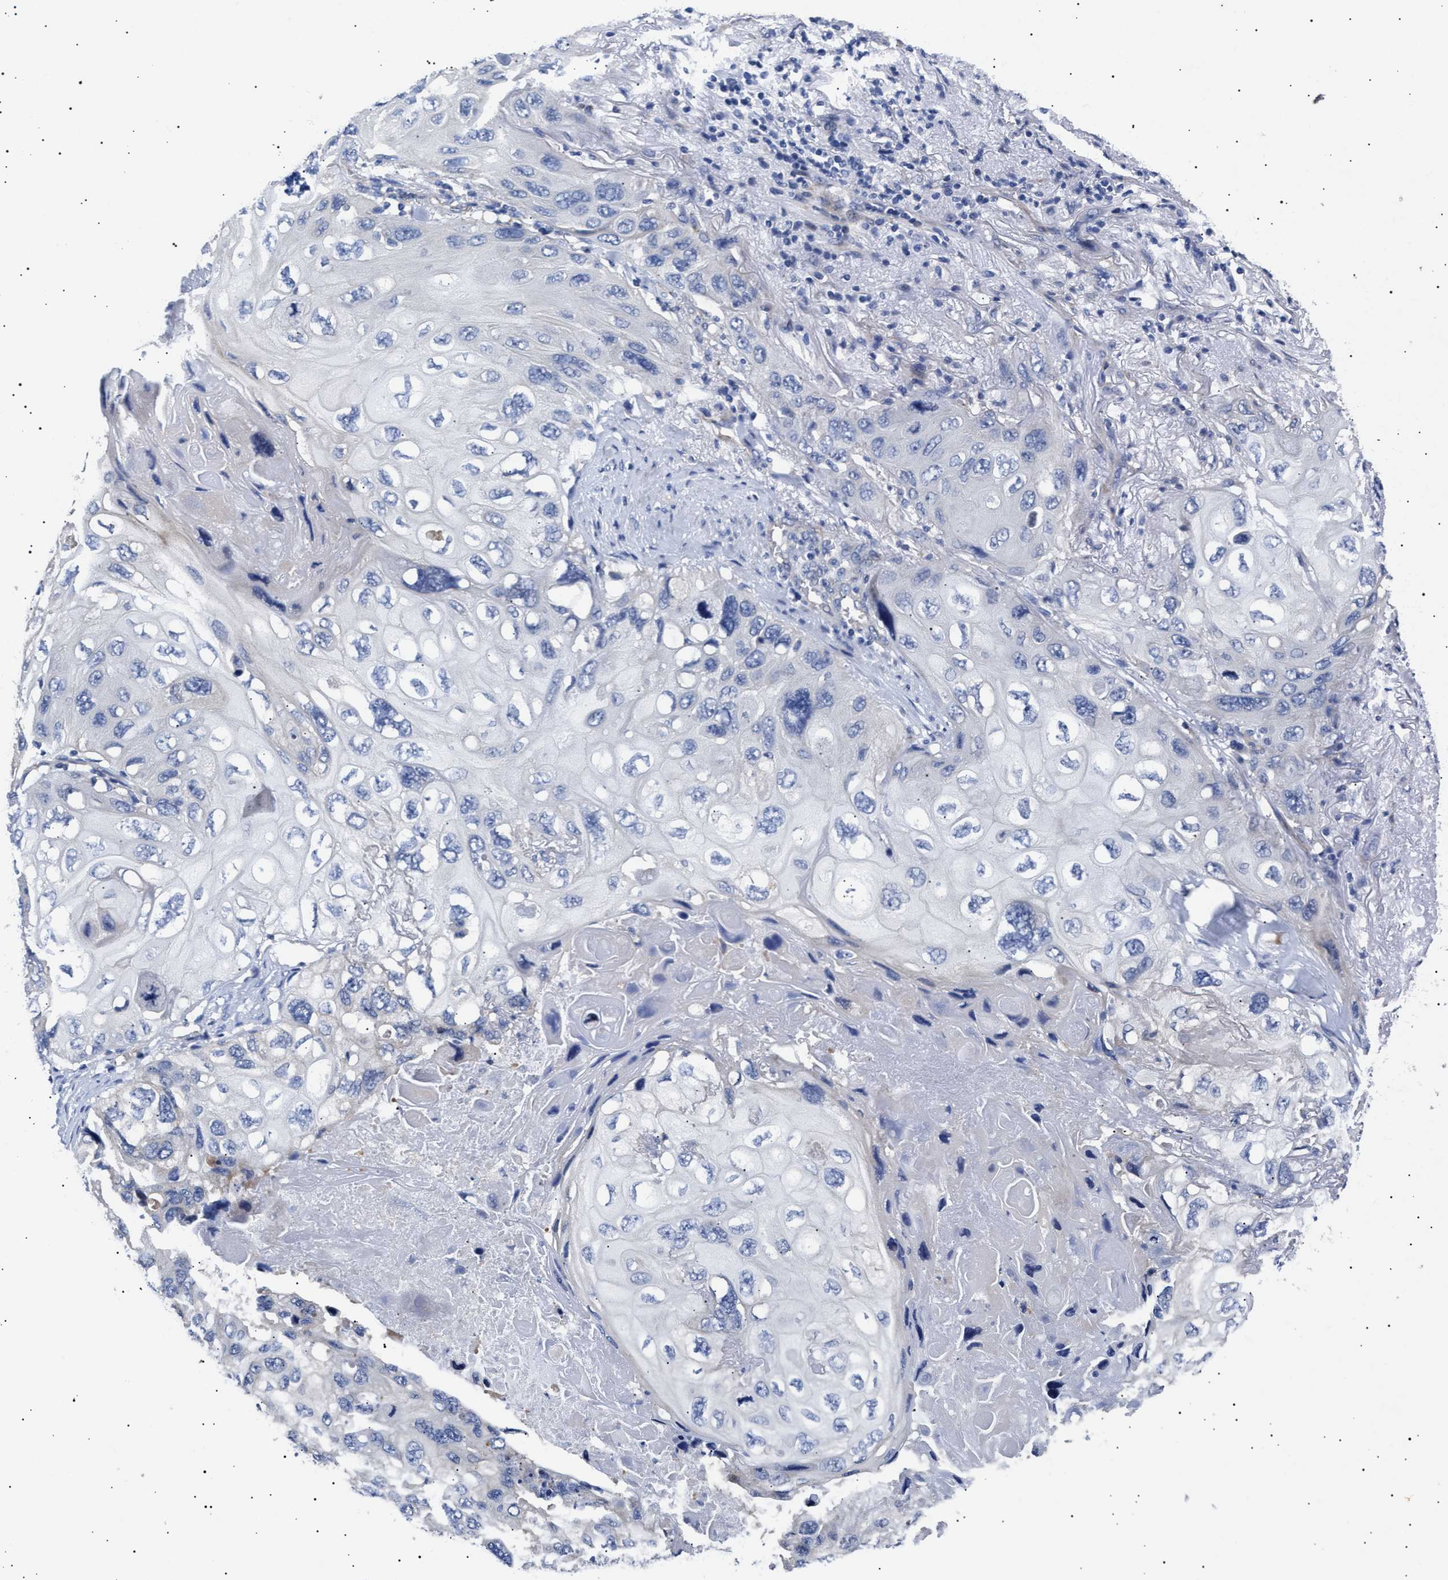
{"staining": {"intensity": "negative", "quantity": "none", "location": "none"}, "tissue": "lung cancer", "cell_type": "Tumor cells", "image_type": "cancer", "snomed": [{"axis": "morphology", "description": "Squamous cell carcinoma, NOS"}, {"axis": "topography", "description": "Lung"}], "caption": "Squamous cell carcinoma (lung) stained for a protein using IHC exhibits no expression tumor cells.", "gene": "HEMGN", "patient": {"sex": "female", "age": 73}}